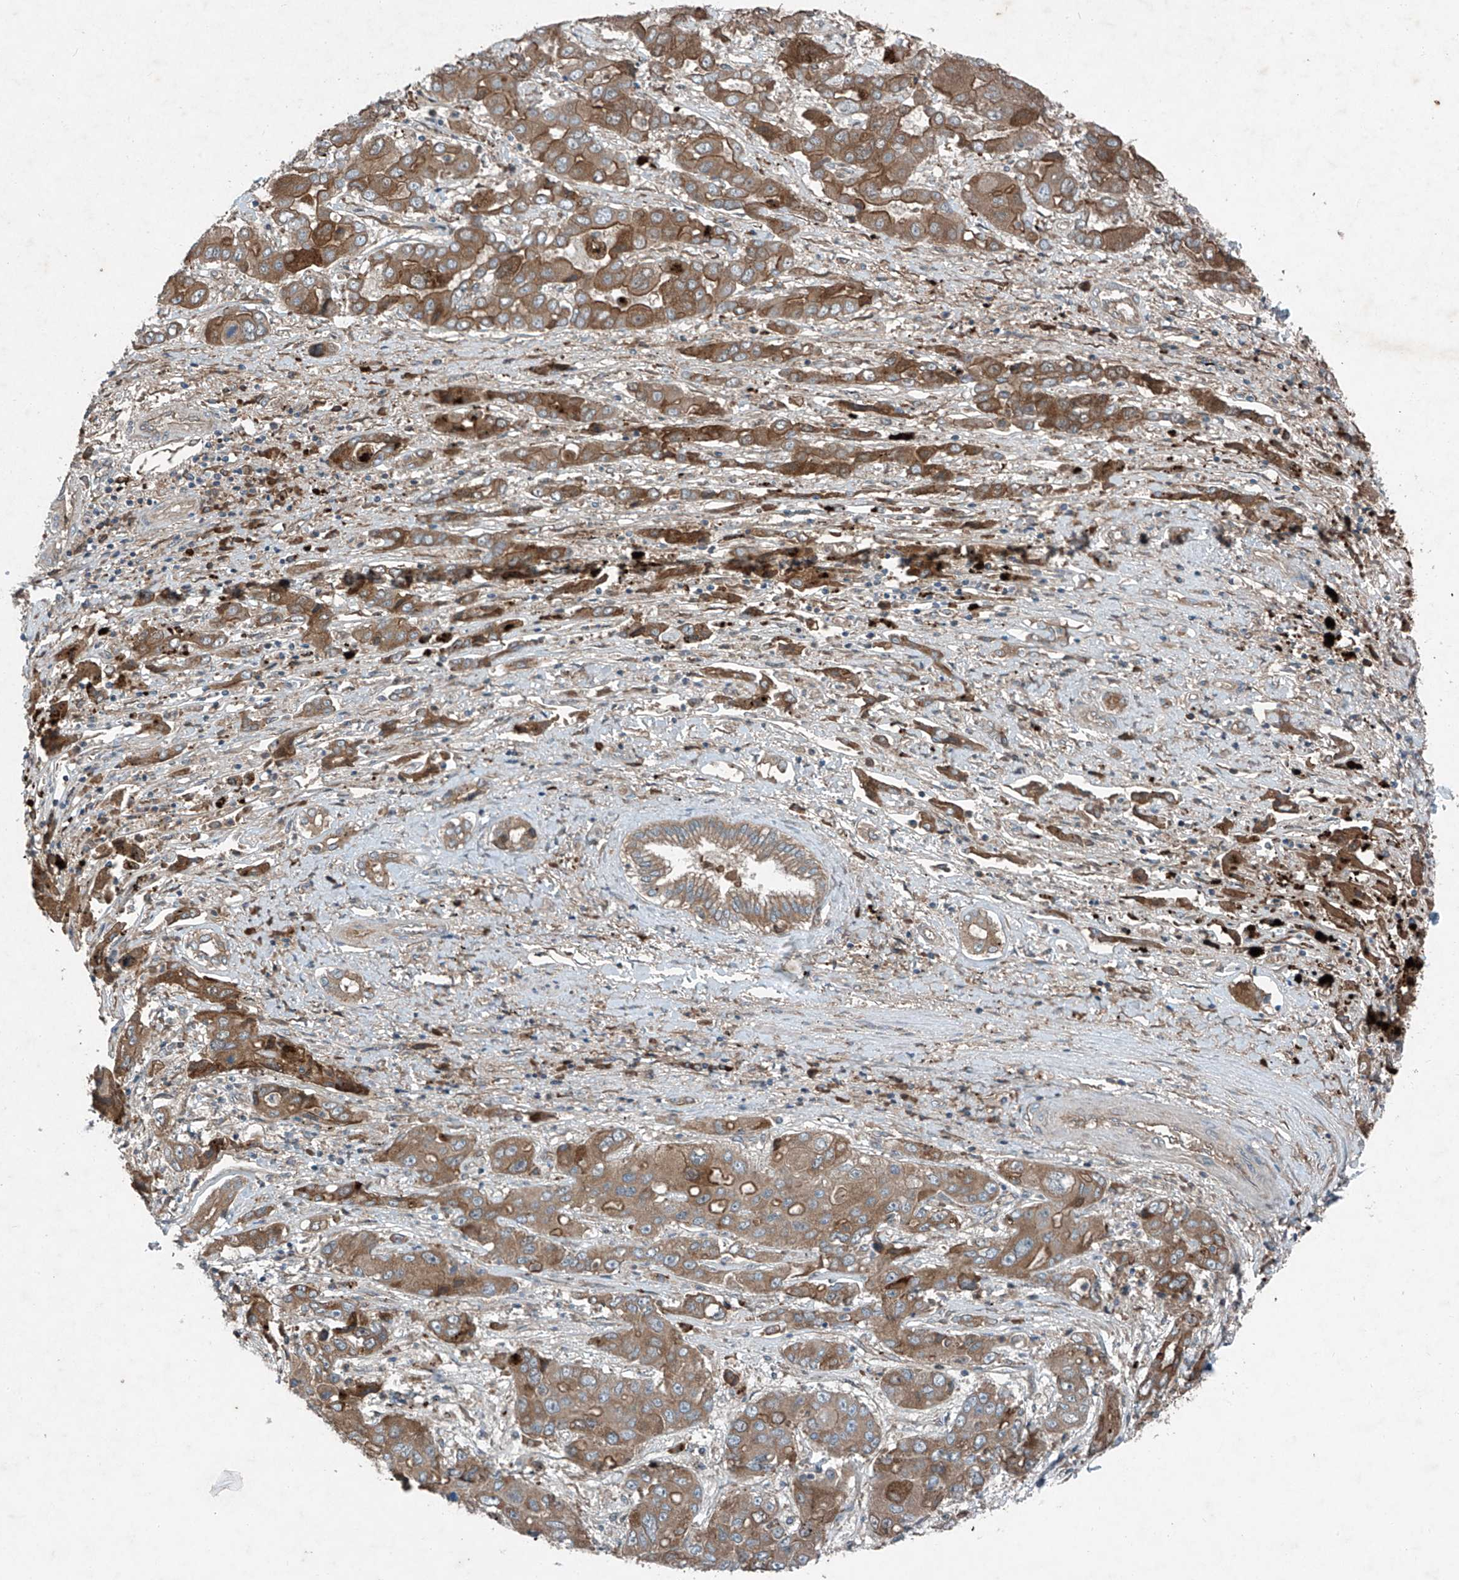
{"staining": {"intensity": "moderate", "quantity": ">75%", "location": "cytoplasmic/membranous"}, "tissue": "liver cancer", "cell_type": "Tumor cells", "image_type": "cancer", "snomed": [{"axis": "morphology", "description": "Cholangiocarcinoma"}, {"axis": "topography", "description": "Liver"}], "caption": "About >75% of tumor cells in liver cancer demonstrate moderate cytoplasmic/membranous protein expression as visualized by brown immunohistochemical staining.", "gene": "FOXRED2", "patient": {"sex": "male", "age": 67}}